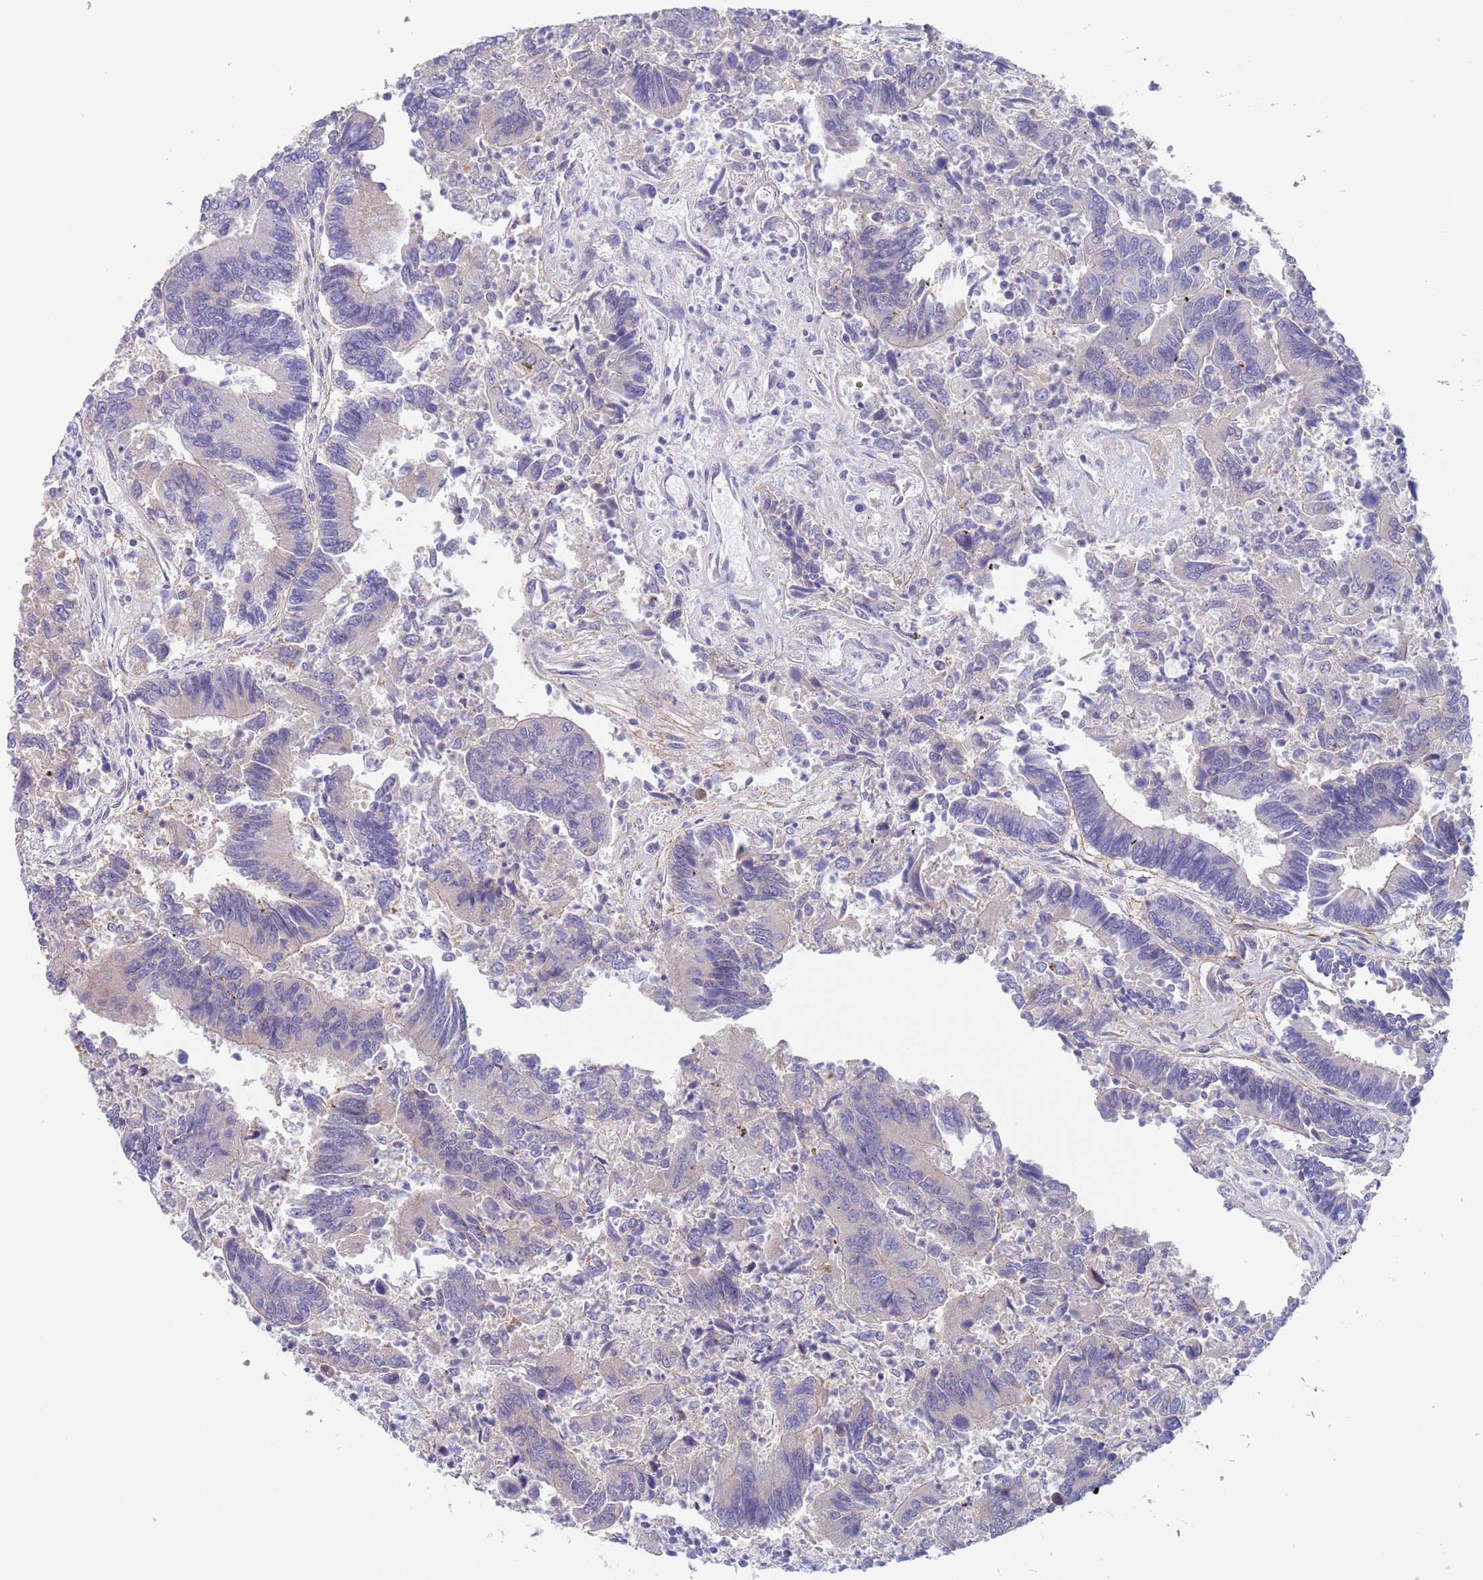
{"staining": {"intensity": "negative", "quantity": "none", "location": "none"}, "tissue": "colorectal cancer", "cell_type": "Tumor cells", "image_type": "cancer", "snomed": [{"axis": "morphology", "description": "Adenocarcinoma, NOS"}, {"axis": "topography", "description": "Colon"}], "caption": "A histopathology image of human colorectal adenocarcinoma is negative for staining in tumor cells.", "gene": "RNF169", "patient": {"sex": "female", "age": 67}}